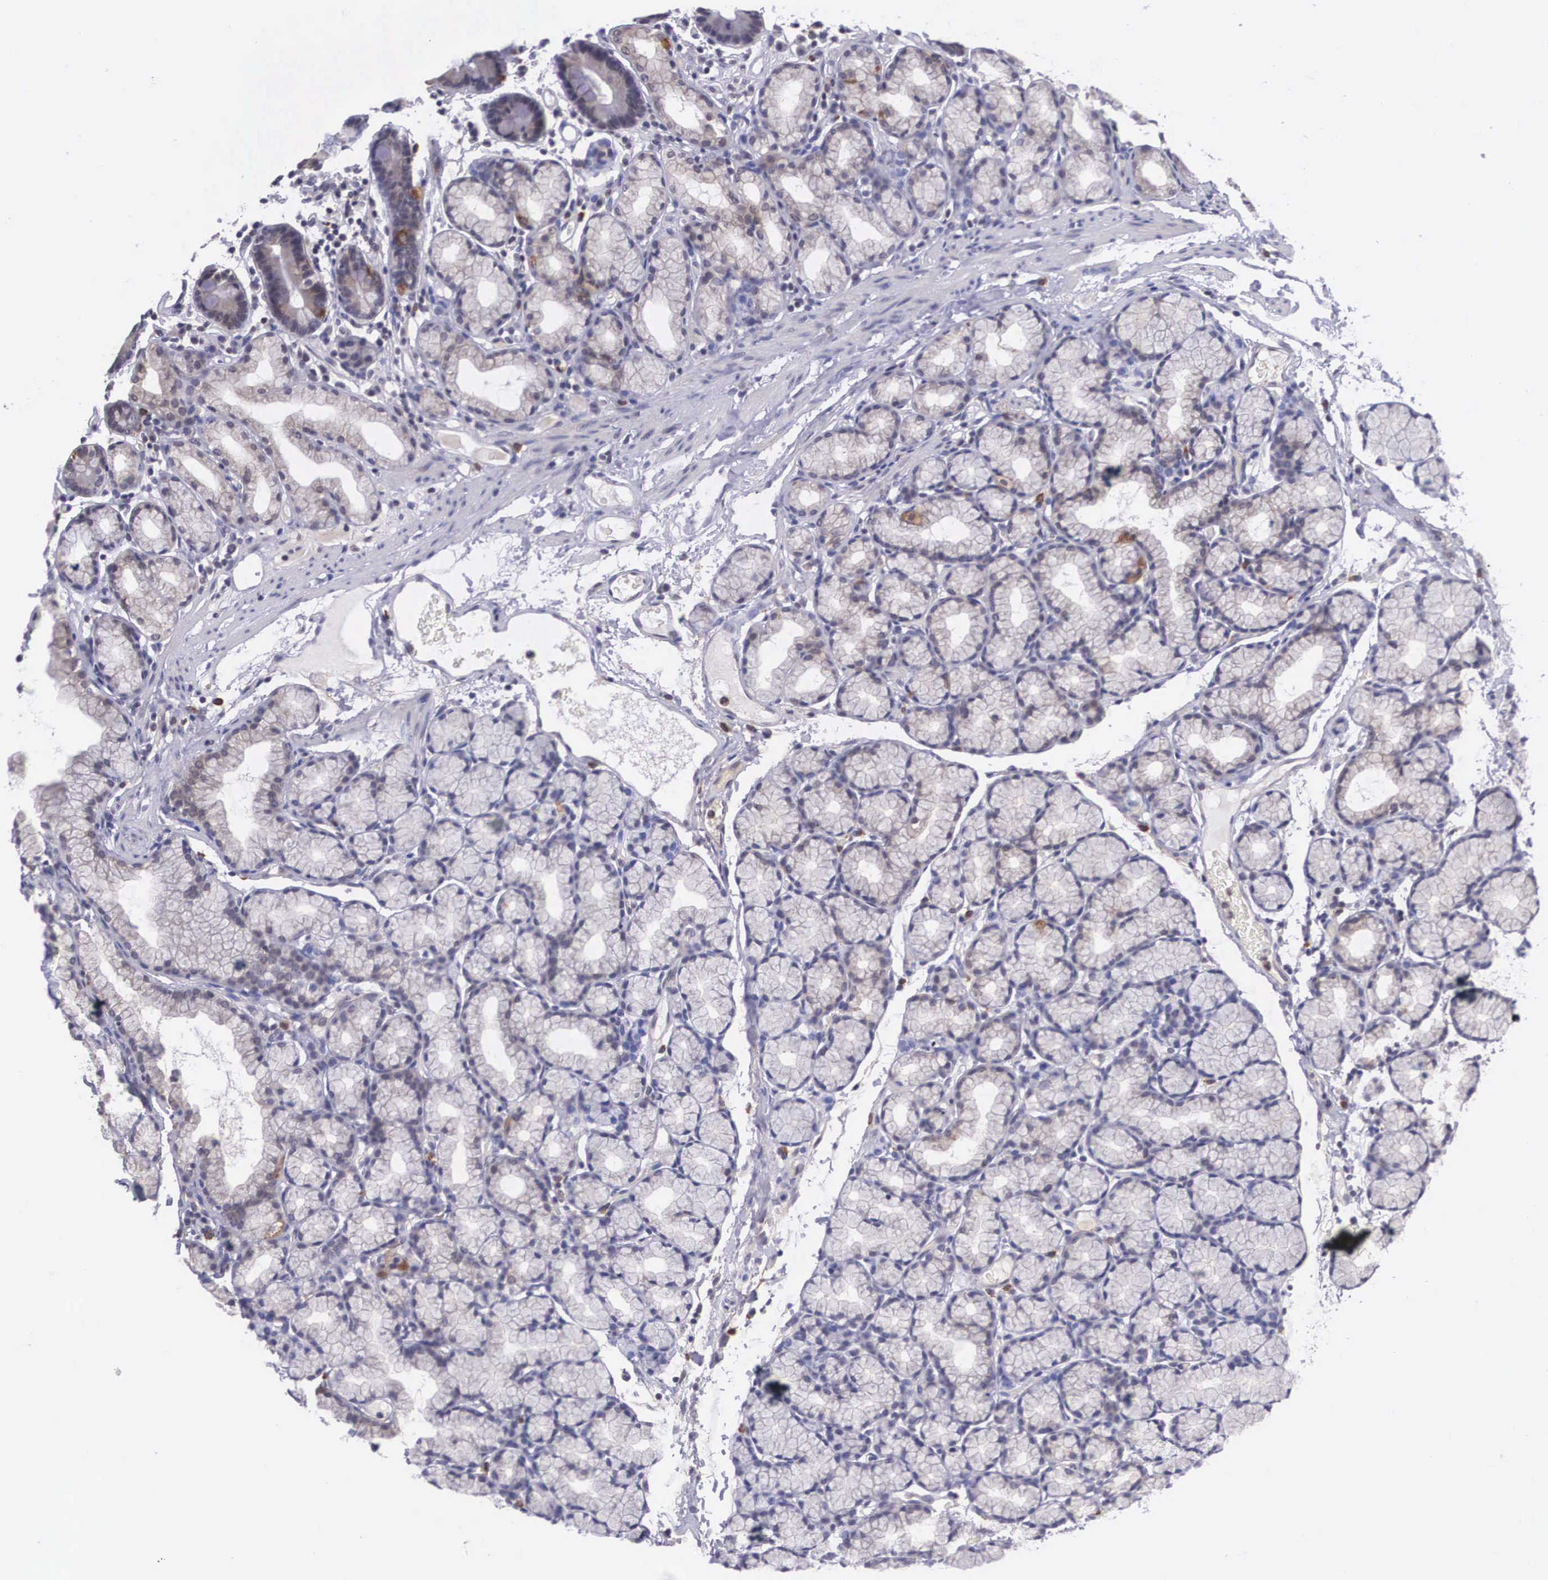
{"staining": {"intensity": "moderate", "quantity": ">75%", "location": "cytoplasmic/membranous,nuclear"}, "tissue": "duodenum", "cell_type": "Glandular cells", "image_type": "normal", "snomed": [{"axis": "morphology", "description": "Normal tissue, NOS"}, {"axis": "topography", "description": "Duodenum"}], "caption": "Moderate cytoplasmic/membranous,nuclear protein staining is appreciated in about >75% of glandular cells in duodenum.", "gene": "NINL", "patient": {"sex": "female", "age": 48}}